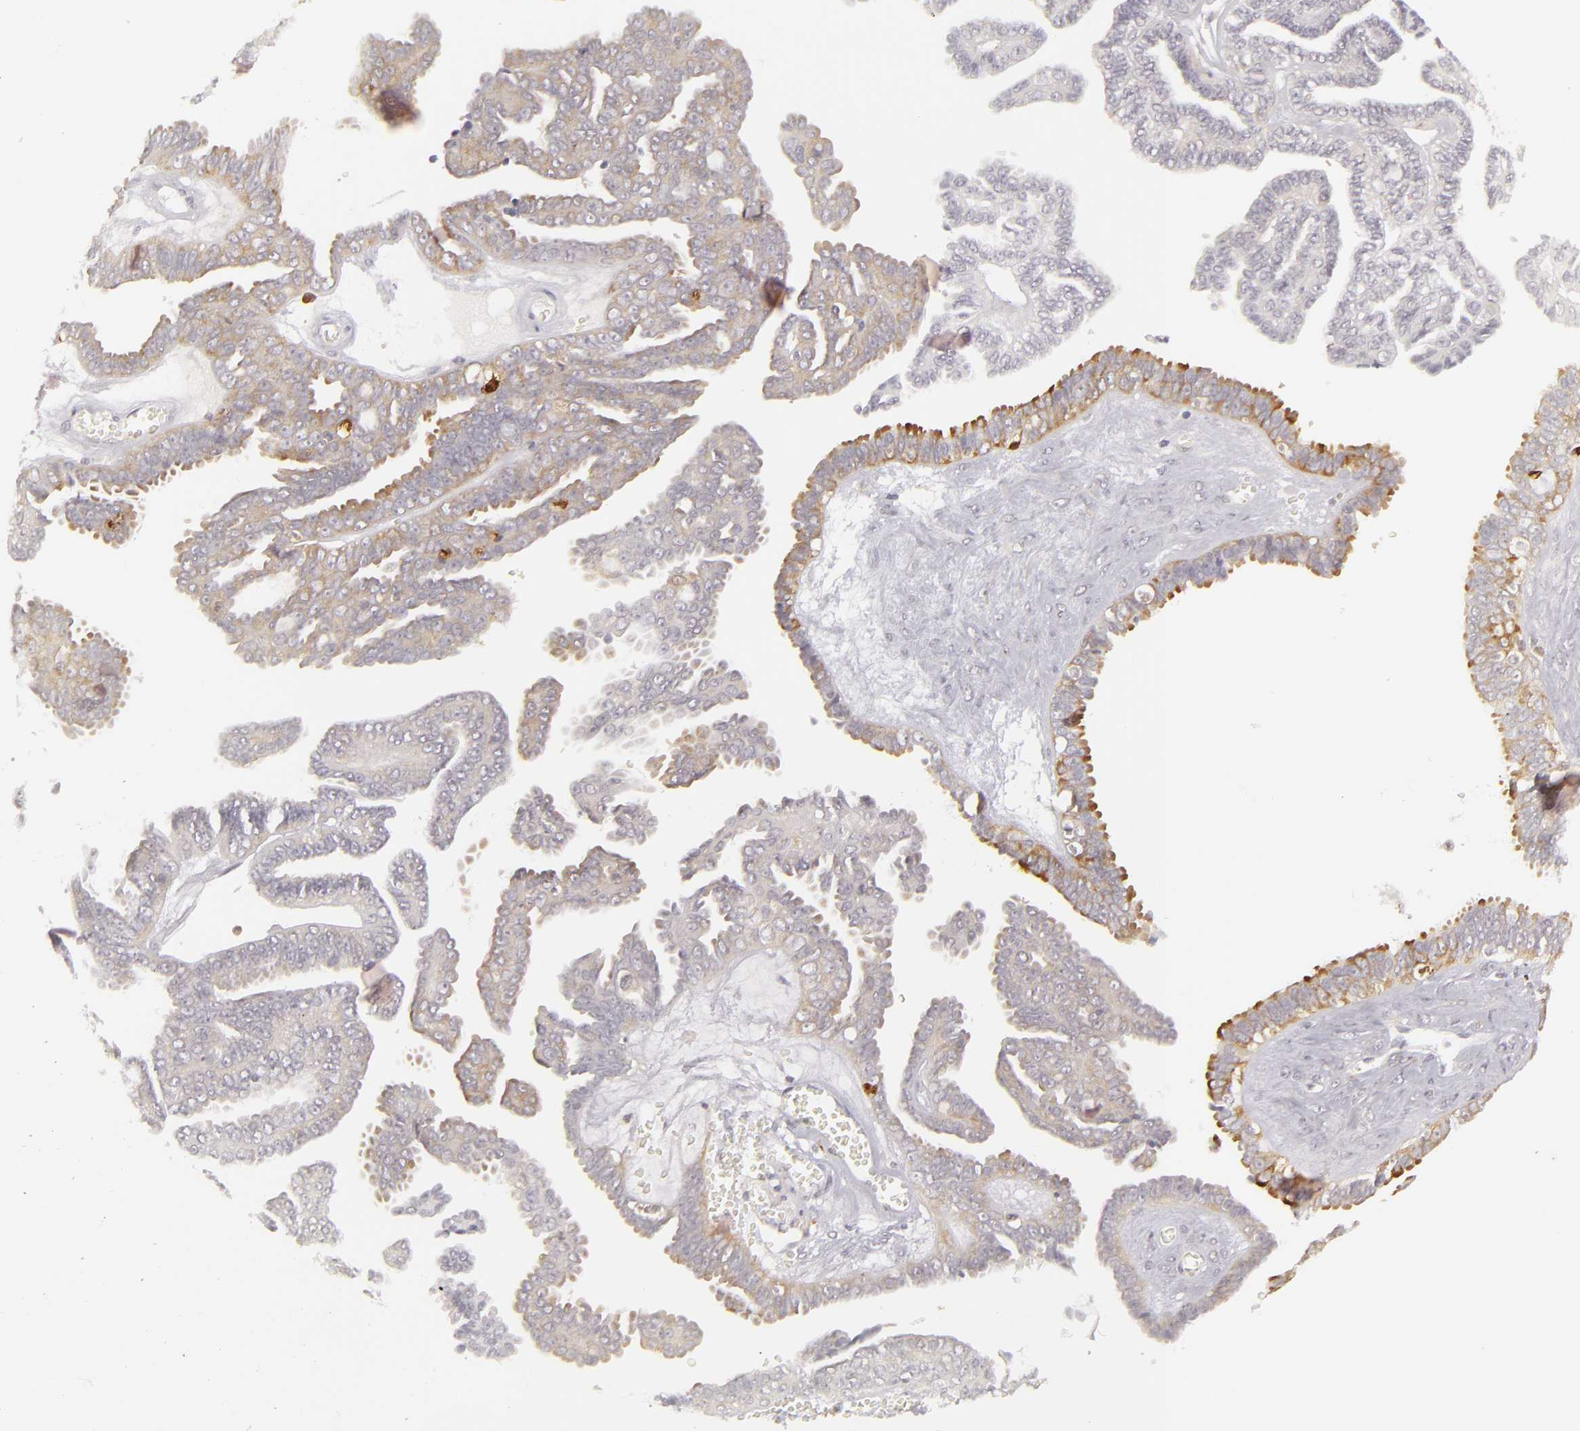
{"staining": {"intensity": "weak", "quantity": ">75%", "location": "cytoplasmic/membranous"}, "tissue": "ovarian cancer", "cell_type": "Tumor cells", "image_type": "cancer", "snomed": [{"axis": "morphology", "description": "Cystadenocarcinoma, serous, NOS"}, {"axis": "topography", "description": "Ovary"}], "caption": "Approximately >75% of tumor cells in ovarian serous cystadenocarcinoma show weak cytoplasmic/membranous protein positivity as visualized by brown immunohistochemical staining.", "gene": "APOBEC3G", "patient": {"sex": "female", "age": 71}}